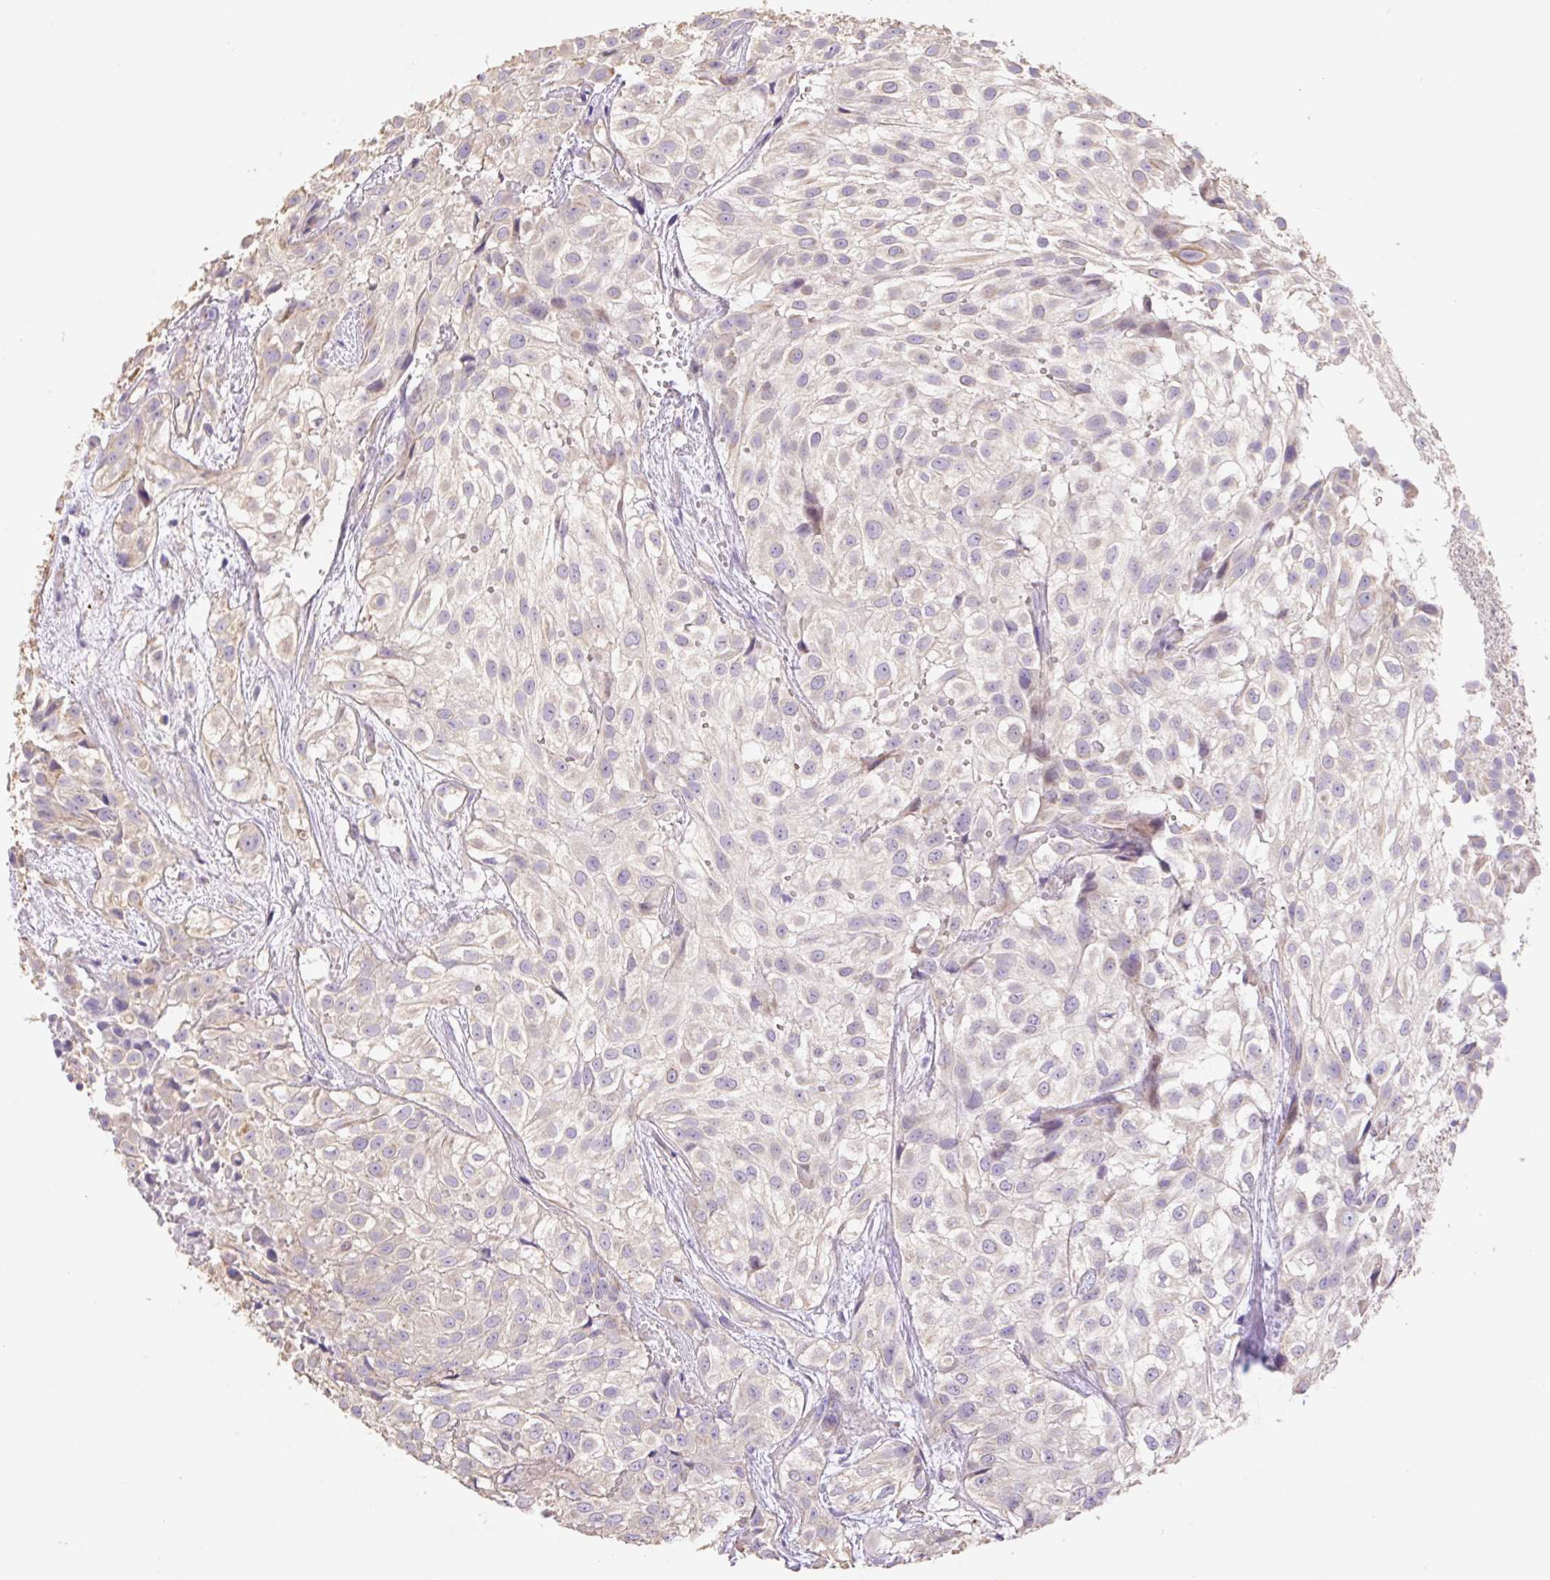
{"staining": {"intensity": "negative", "quantity": "none", "location": "none"}, "tissue": "urothelial cancer", "cell_type": "Tumor cells", "image_type": "cancer", "snomed": [{"axis": "morphology", "description": "Urothelial carcinoma, High grade"}, {"axis": "topography", "description": "Urinary bladder"}], "caption": "Tumor cells are negative for brown protein staining in urothelial cancer. Nuclei are stained in blue.", "gene": "COPZ2", "patient": {"sex": "male", "age": 56}}